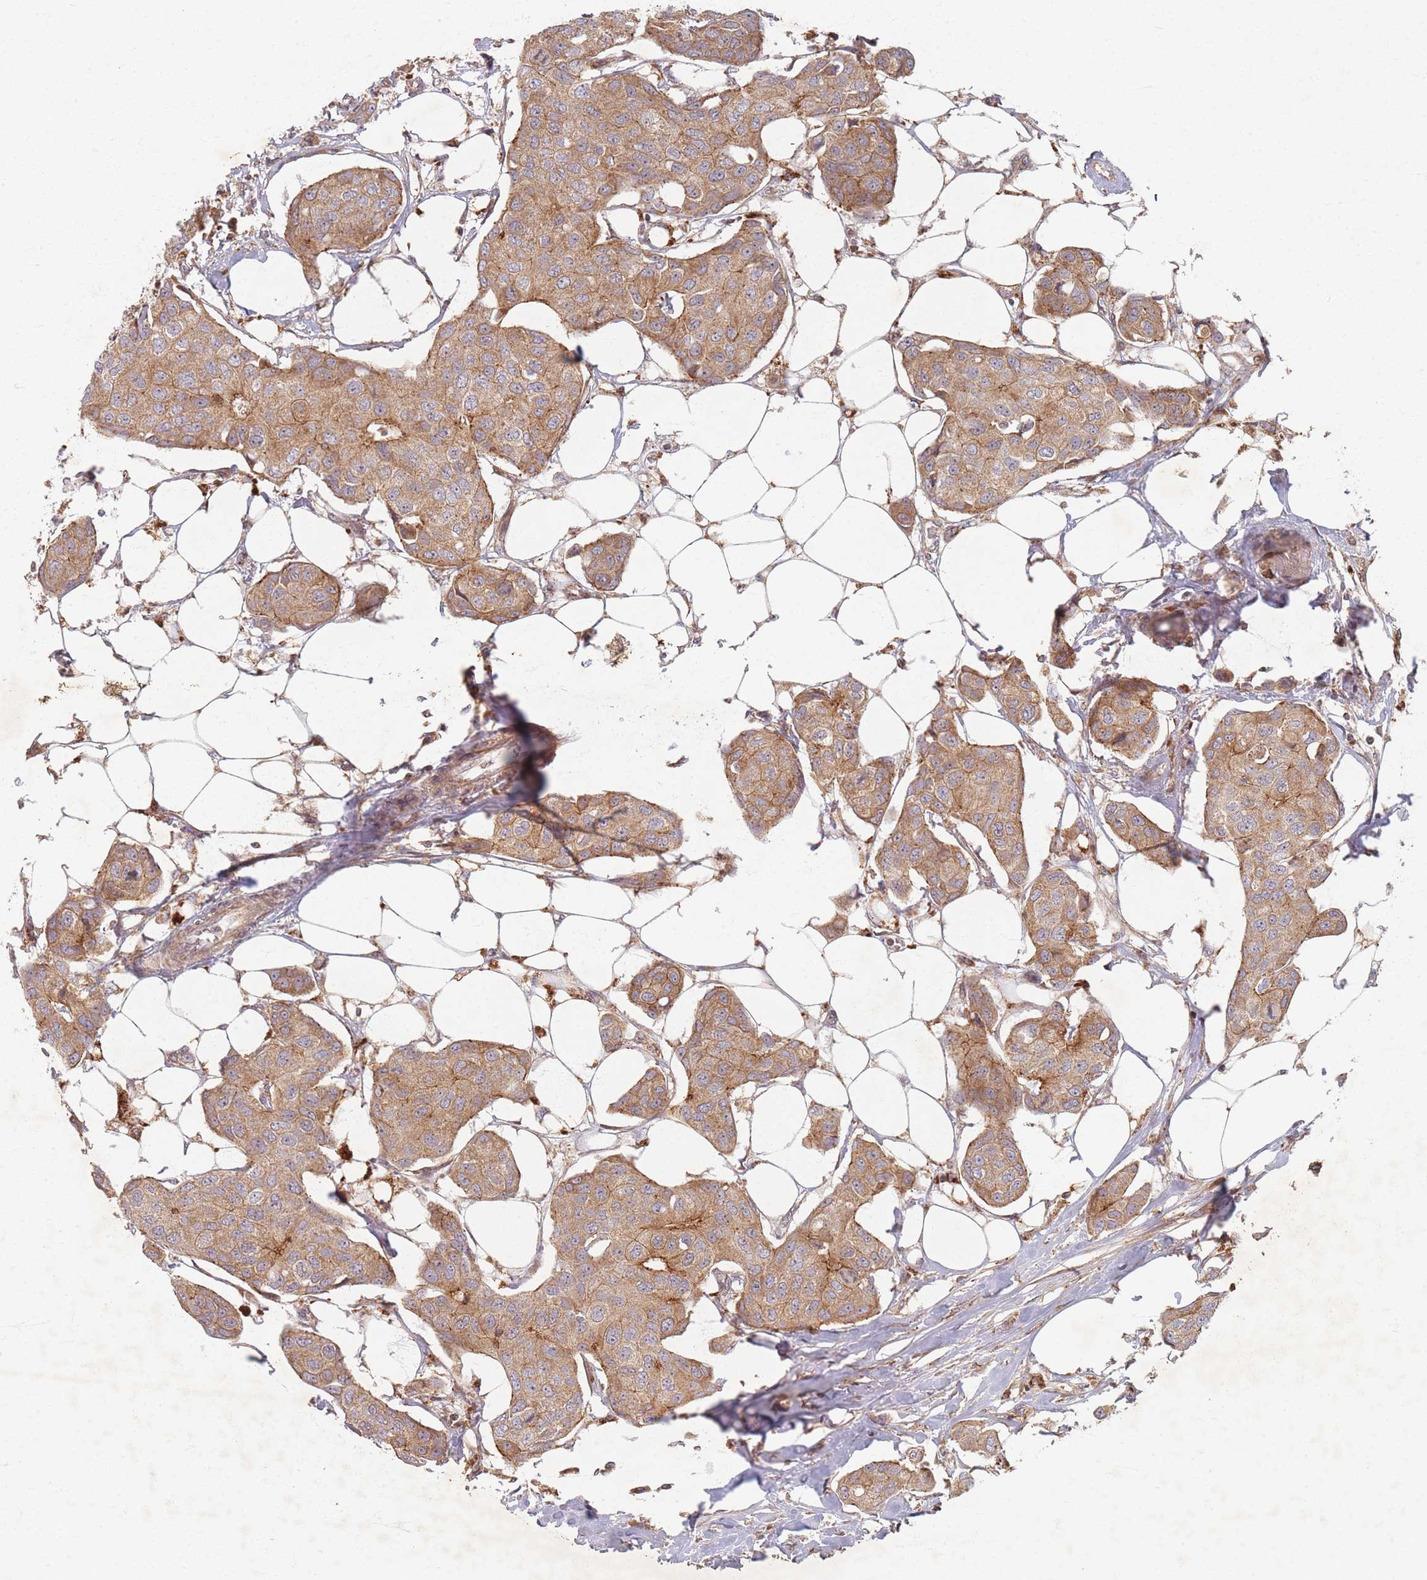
{"staining": {"intensity": "moderate", "quantity": ">75%", "location": "cytoplasmic/membranous"}, "tissue": "breast cancer", "cell_type": "Tumor cells", "image_type": "cancer", "snomed": [{"axis": "morphology", "description": "Duct carcinoma"}, {"axis": "topography", "description": "Breast"}, {"axis": "topography", "description": "Lymph node"}], "caption": "Protein staining exhibits moderate cytoplasmic/membranous positivity in about >75% of tumor cells in breast infiltrating ductal carcinoma.", "gene": "RADX", "patient": {"sex": "female", "age": 80}}